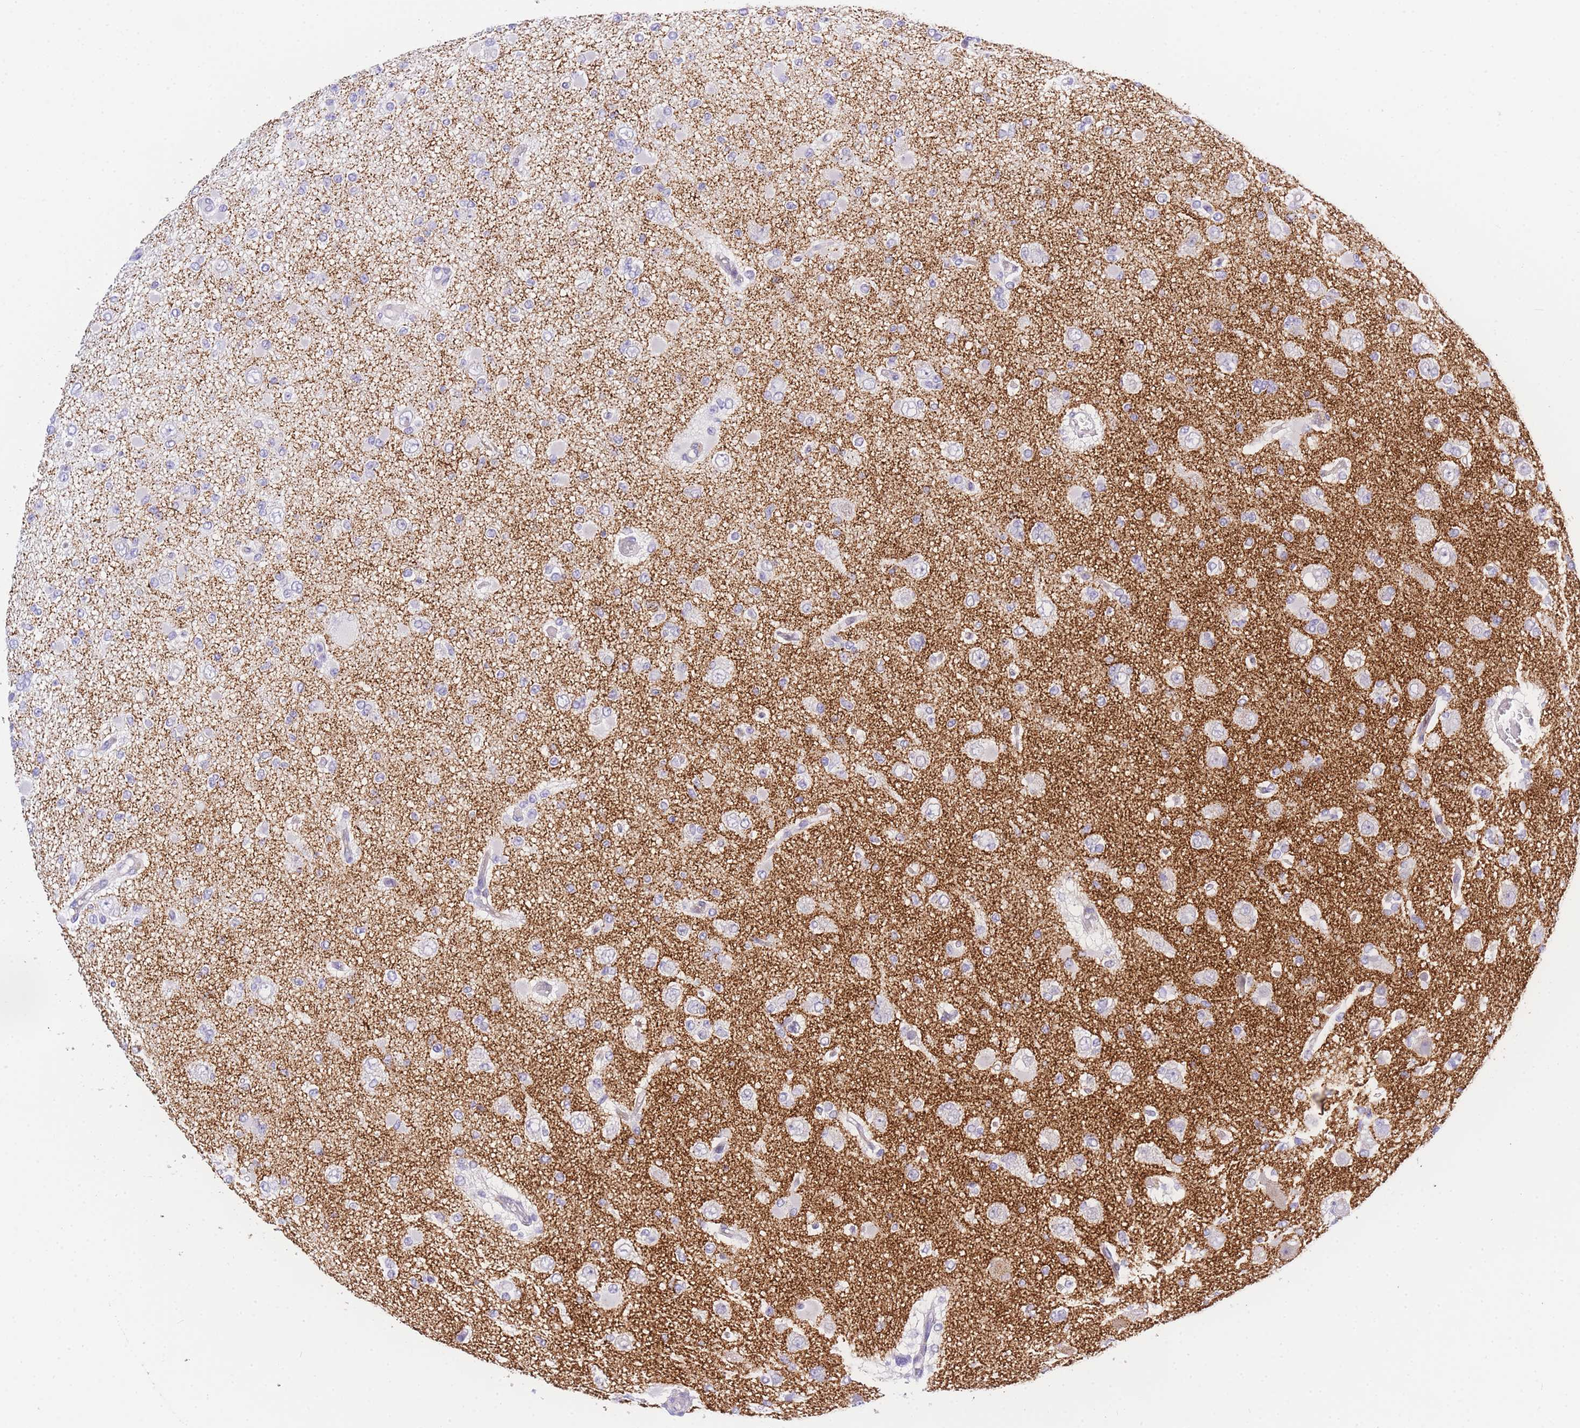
{"staining": {"intensity": "negative", "quantity": "none", "location": "none"}, "tissue": "glioma", "cell_type": "Tumor cells", "image_type": "cancer", "snomed": [{"axis": "morphology", "description": "Glioma, malignant, Low grade"}, {"axis": "topography", "description": "Brain"}], "caption": "Immunohistochemical staining of human glioma reveals no significant staining in tumor cells.", "gene": "TIFAB", "patient": {"sex": "female", "age": 22}}